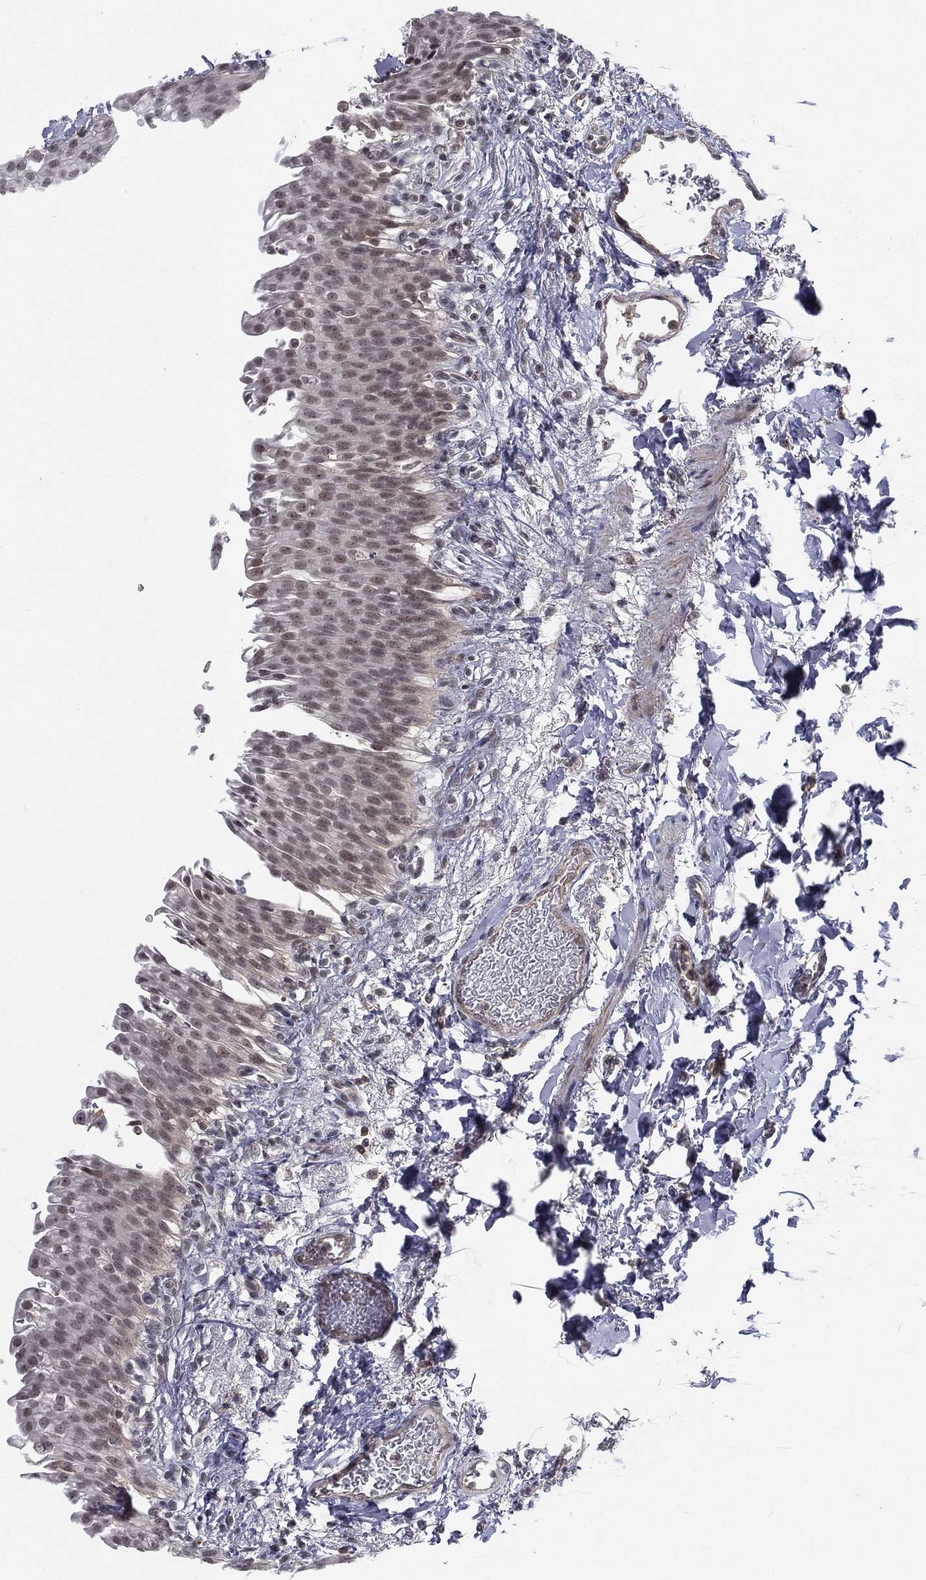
{"staining": {"intensity": "moderate", "quantity": "<25%", "location": "nuclear"}, "tissue": "urinary bladder", "cell_type": "Urothelial cells", "image_type": "normal", "snomed": [{"axis": "morphology", "description": "Normal tissue, NOS"}, {"axis": "topography", "description": "Urinary bladder"}], "caption": "Moderate nuclear staining for a protein is seen in about <25% of urothelial cells of benign urinary bladder using IHC.", "gene": "MORC2", "patient": {"sex": "female", "age": 60}}